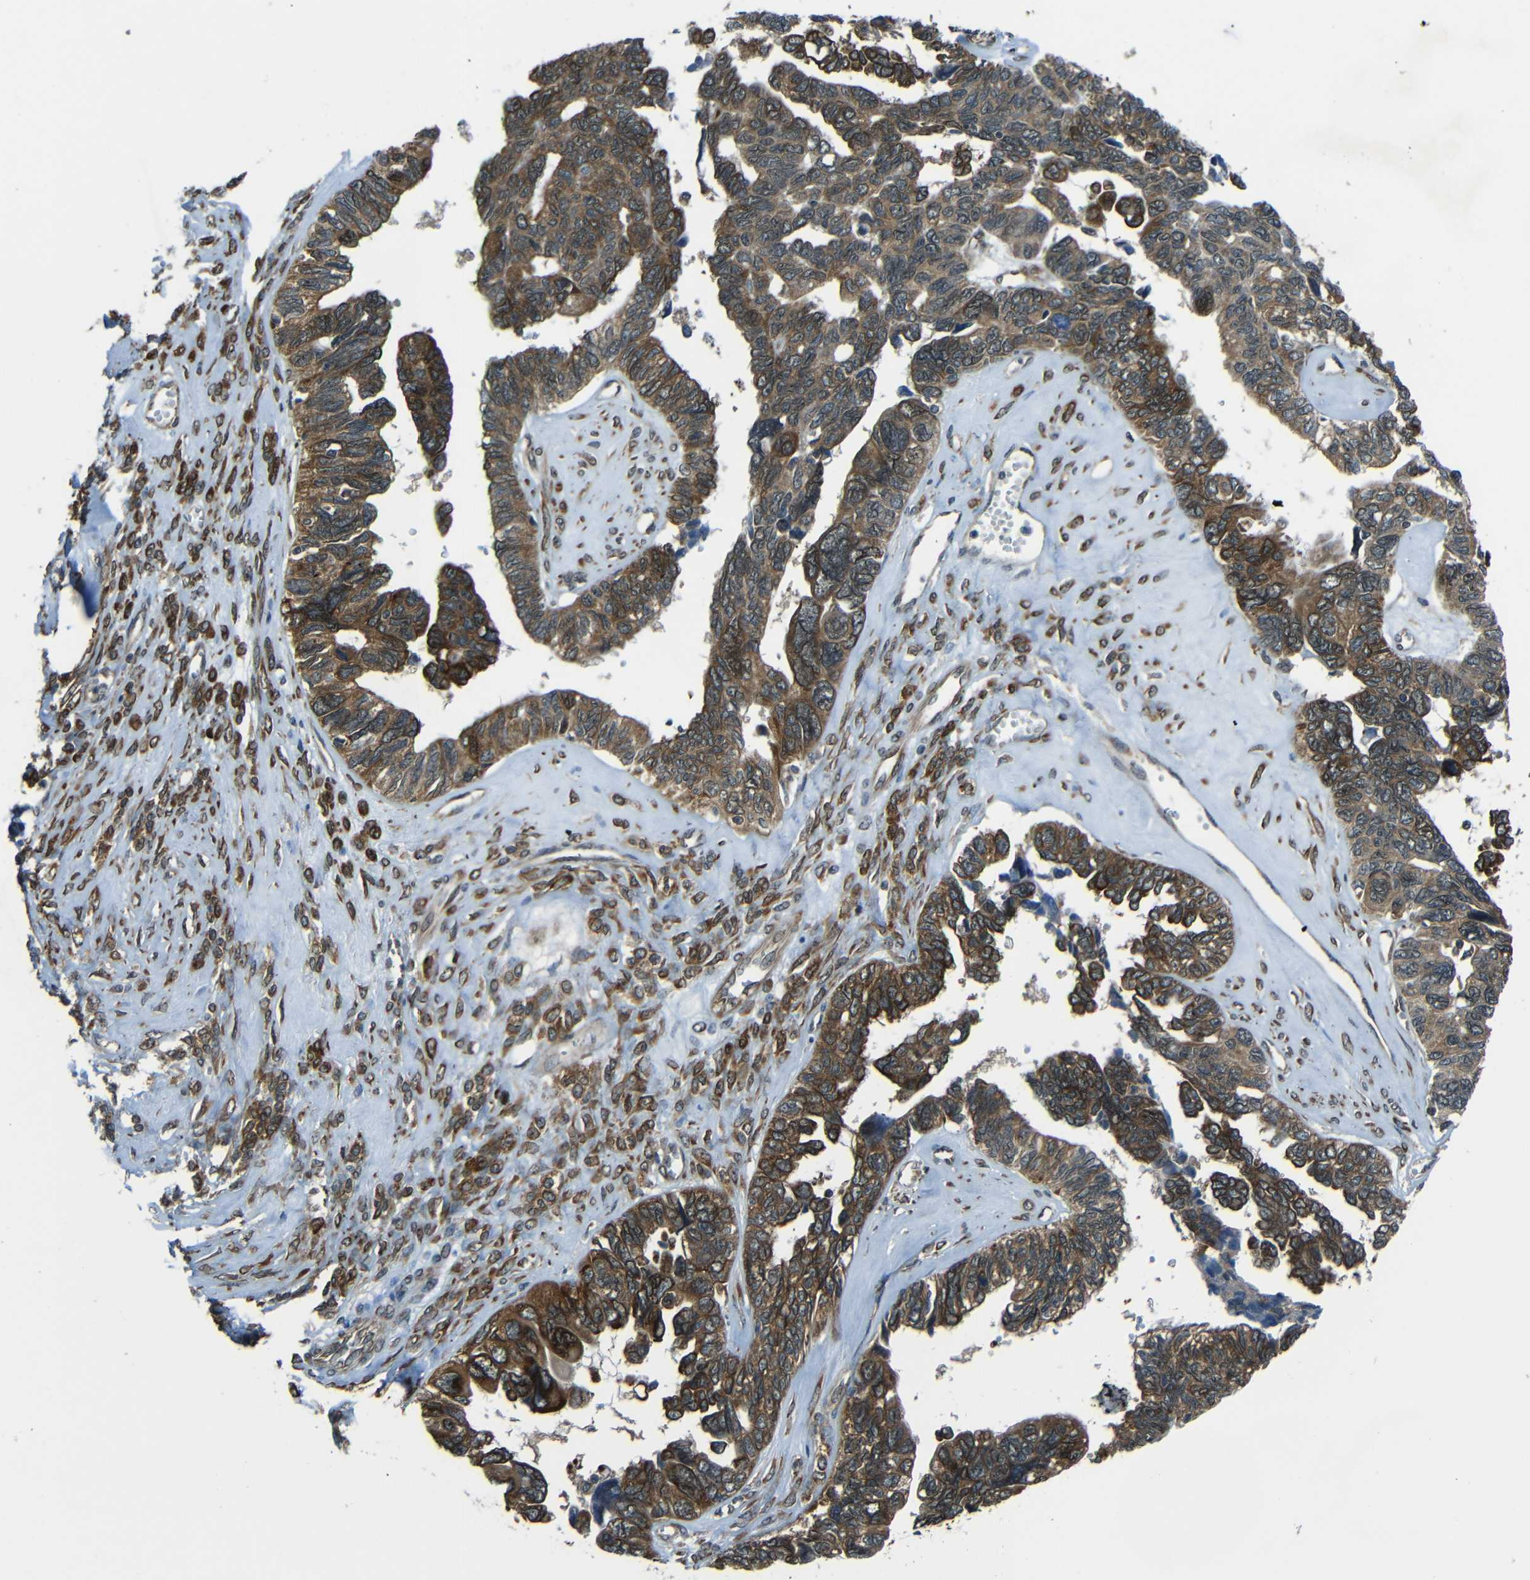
{"staining": {"intensity": "moderate", "quantity": ">75%", "location": "cytoplasmic/membranous"}, "tissue": "ovarian cancer", "cell_type": "Tumor cells", "image_type": "cancer", "snomed": [{"axis": "morphology", "description": "Cystadenocarcinoma, serous, NOS"}, {"axis": "topography", "description": "Ovary"}], "caption": "A brown stain shows moderate cytoplasmic/membranous positivity of a protein in human serous cystadenocarcinoma (ovarian) tumor cells.", "gene": "VAPB", "patient": {"sex": "female", "age": 79}}